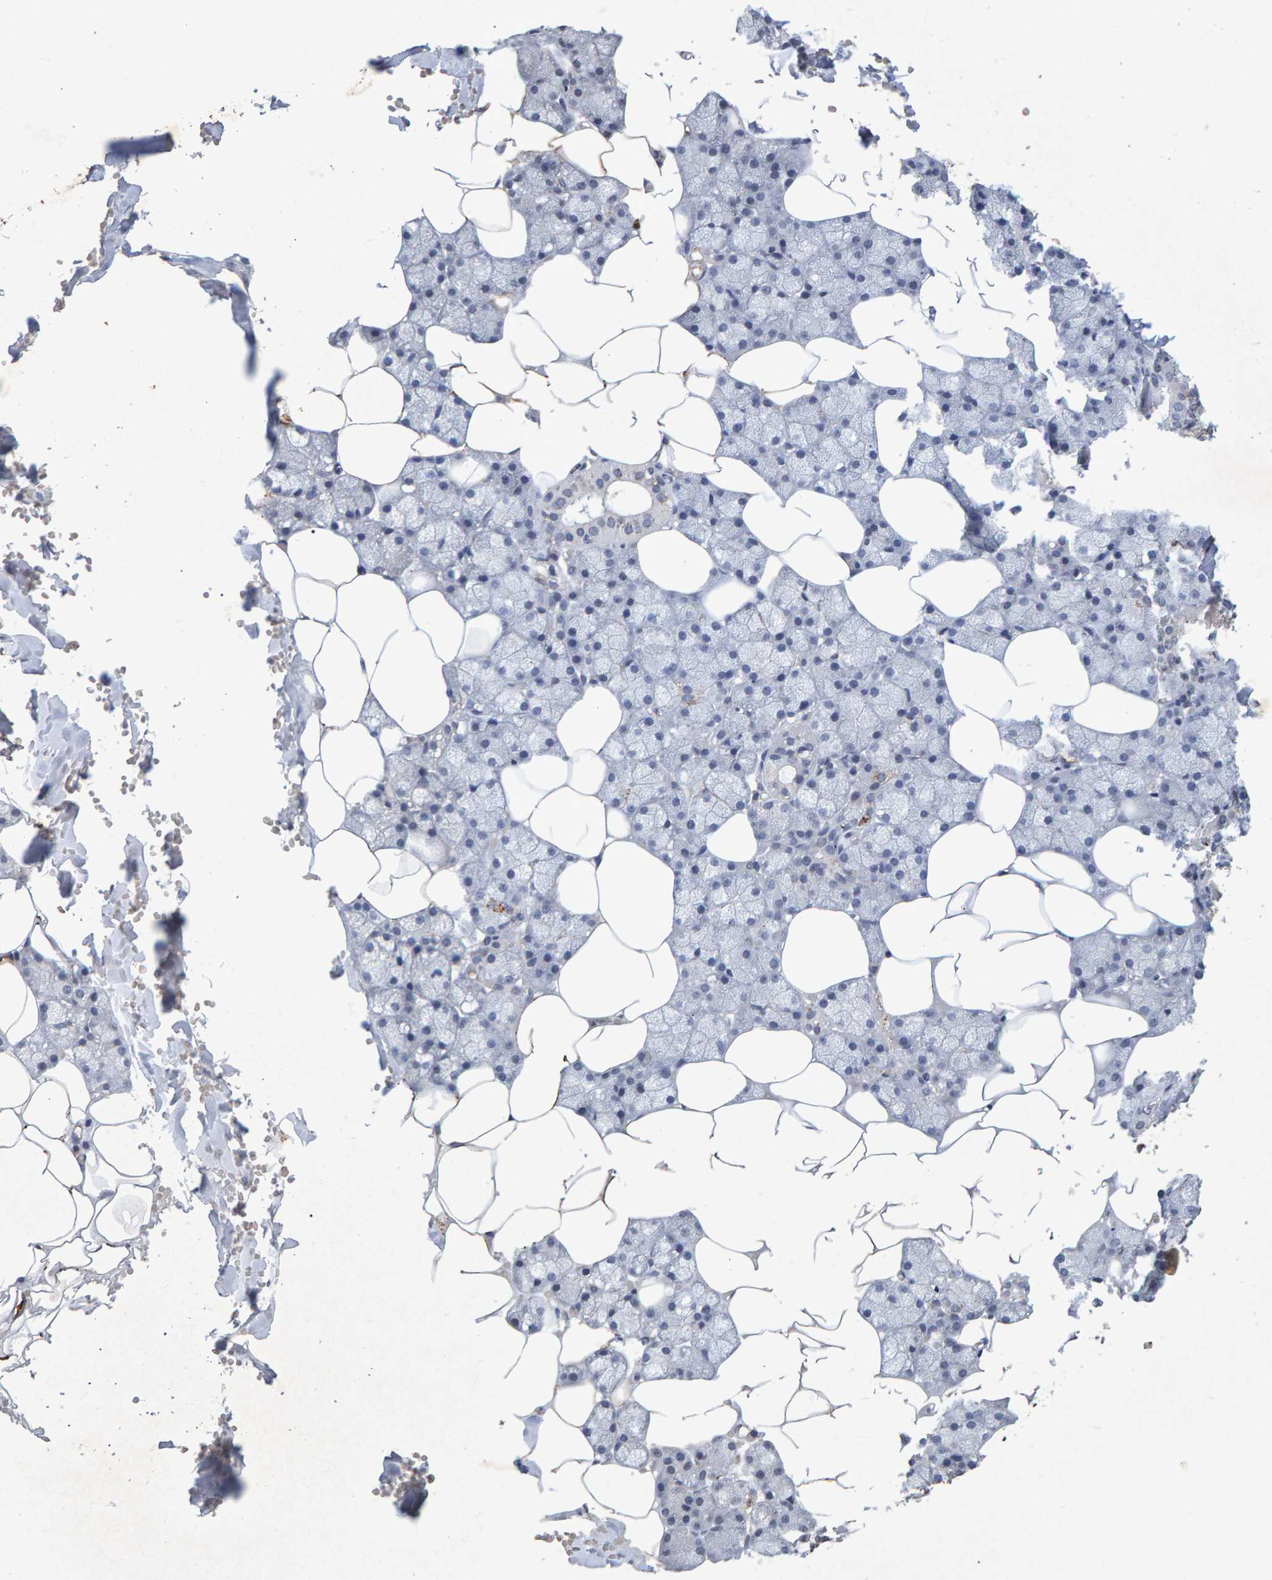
{"staining": {"intensity": "moderate", "quantity": "<25%", "location": "cytoplasmic/membranous"}, "tissue": "salivary gland", "cell_type": "Glandular cells", "image_type": "normal", "snomed": [{"axis": "morphology", "description": "Normal tissue, NOS"}, {"axis": "topography", "description": "Salivary gland"}], "caption": "Protein analysis of benign salivary gland demonstrates moderate cytoplasmic/membranous staining in approximately <25% of glandular cells.", "gene": "GALC", "patient": {"sex": "male", "age": 62}}